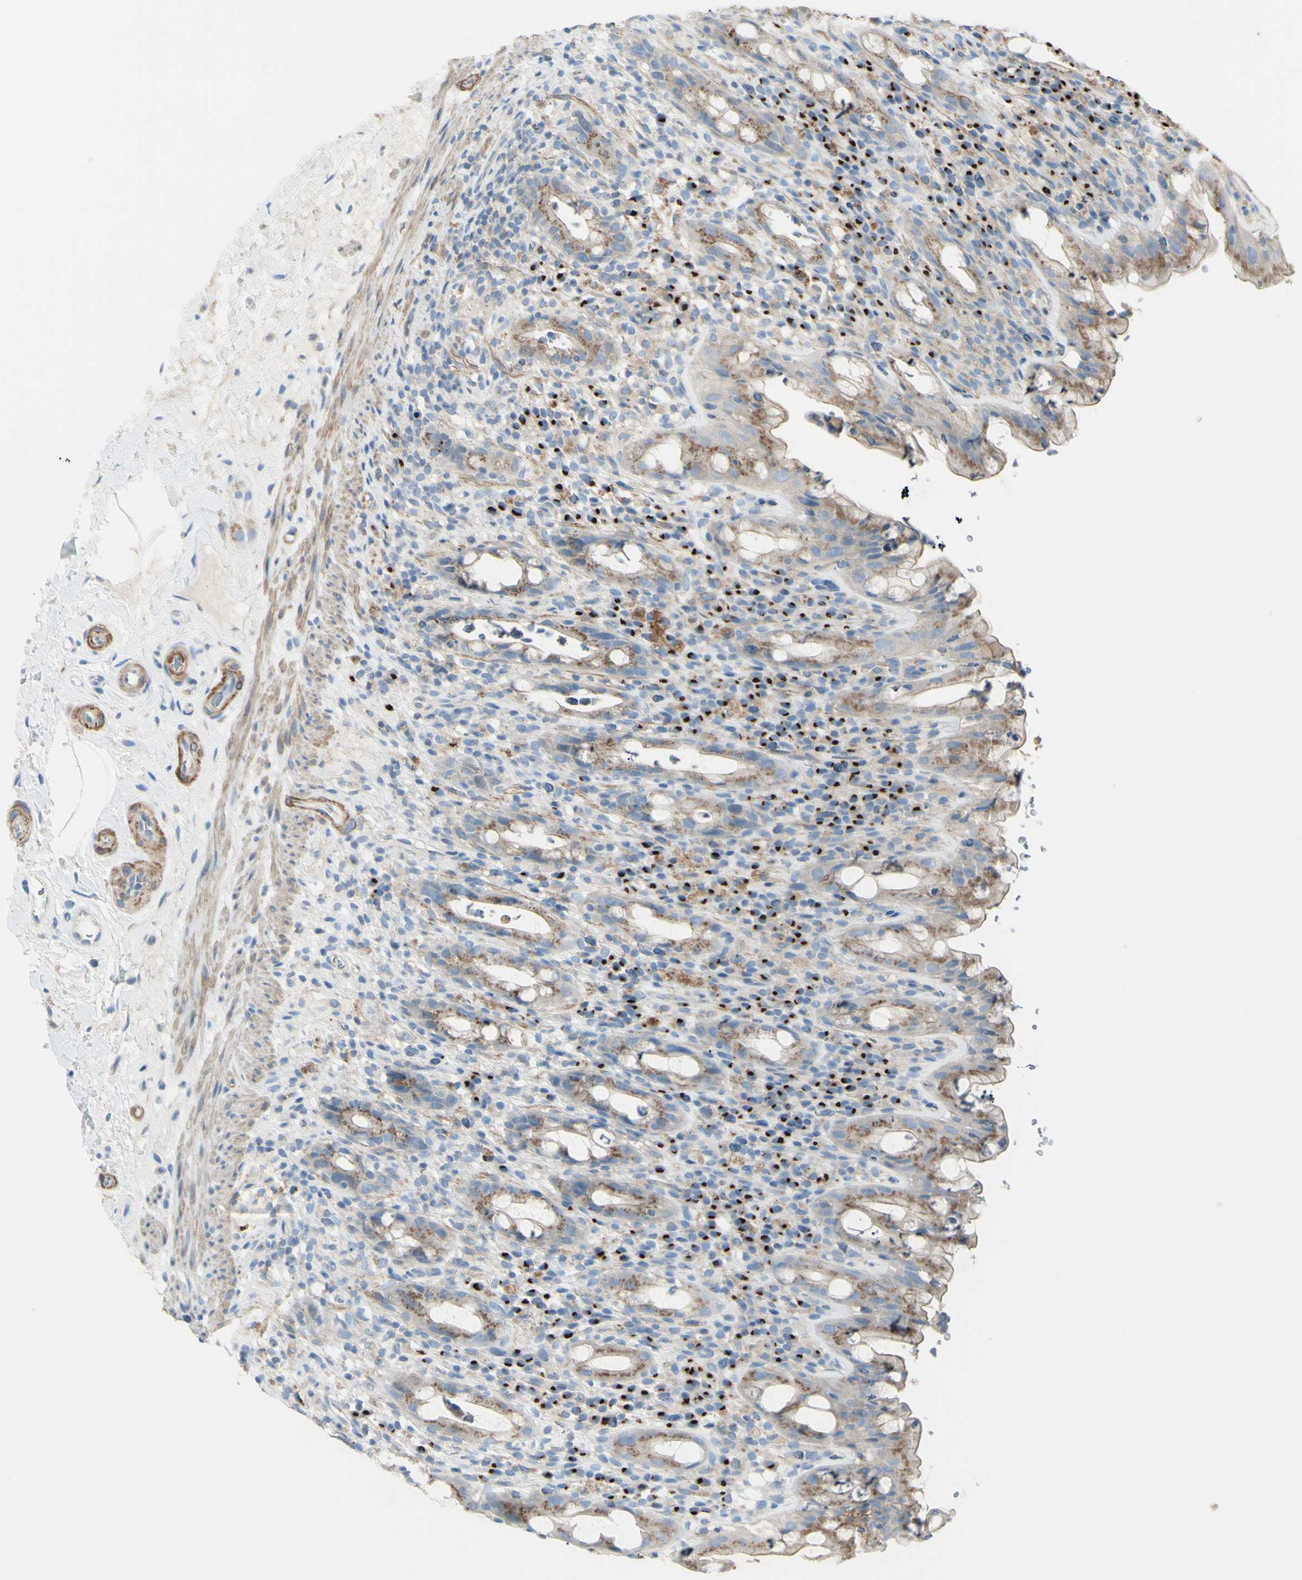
{"staining": {"intensity": "moderate", "quantity": ">75%", "location": "cytoplasmic/membranous"}, "tissue": "rectum", "cell_type": "Glandular cells", "image_type": "normal", "snomed": [{"axis": "morphology", "description": "Normal tissue, NOS"}, {"axis": "topography", "description": "Rectum"}], "caption": "Immunohistochemical staining of normal rectum reveals medium levels of moderate cytoplasmic/membranous staining in approximately >75% of glandular cells. Using DAB (3,3'-diaminobenzidine) (brown) and hematoxylin (blue) stains, captured at high magnification using brightfield microscopy.", "gene": "B4GALT3", "patient": {"sex": "male", "age": 44}}